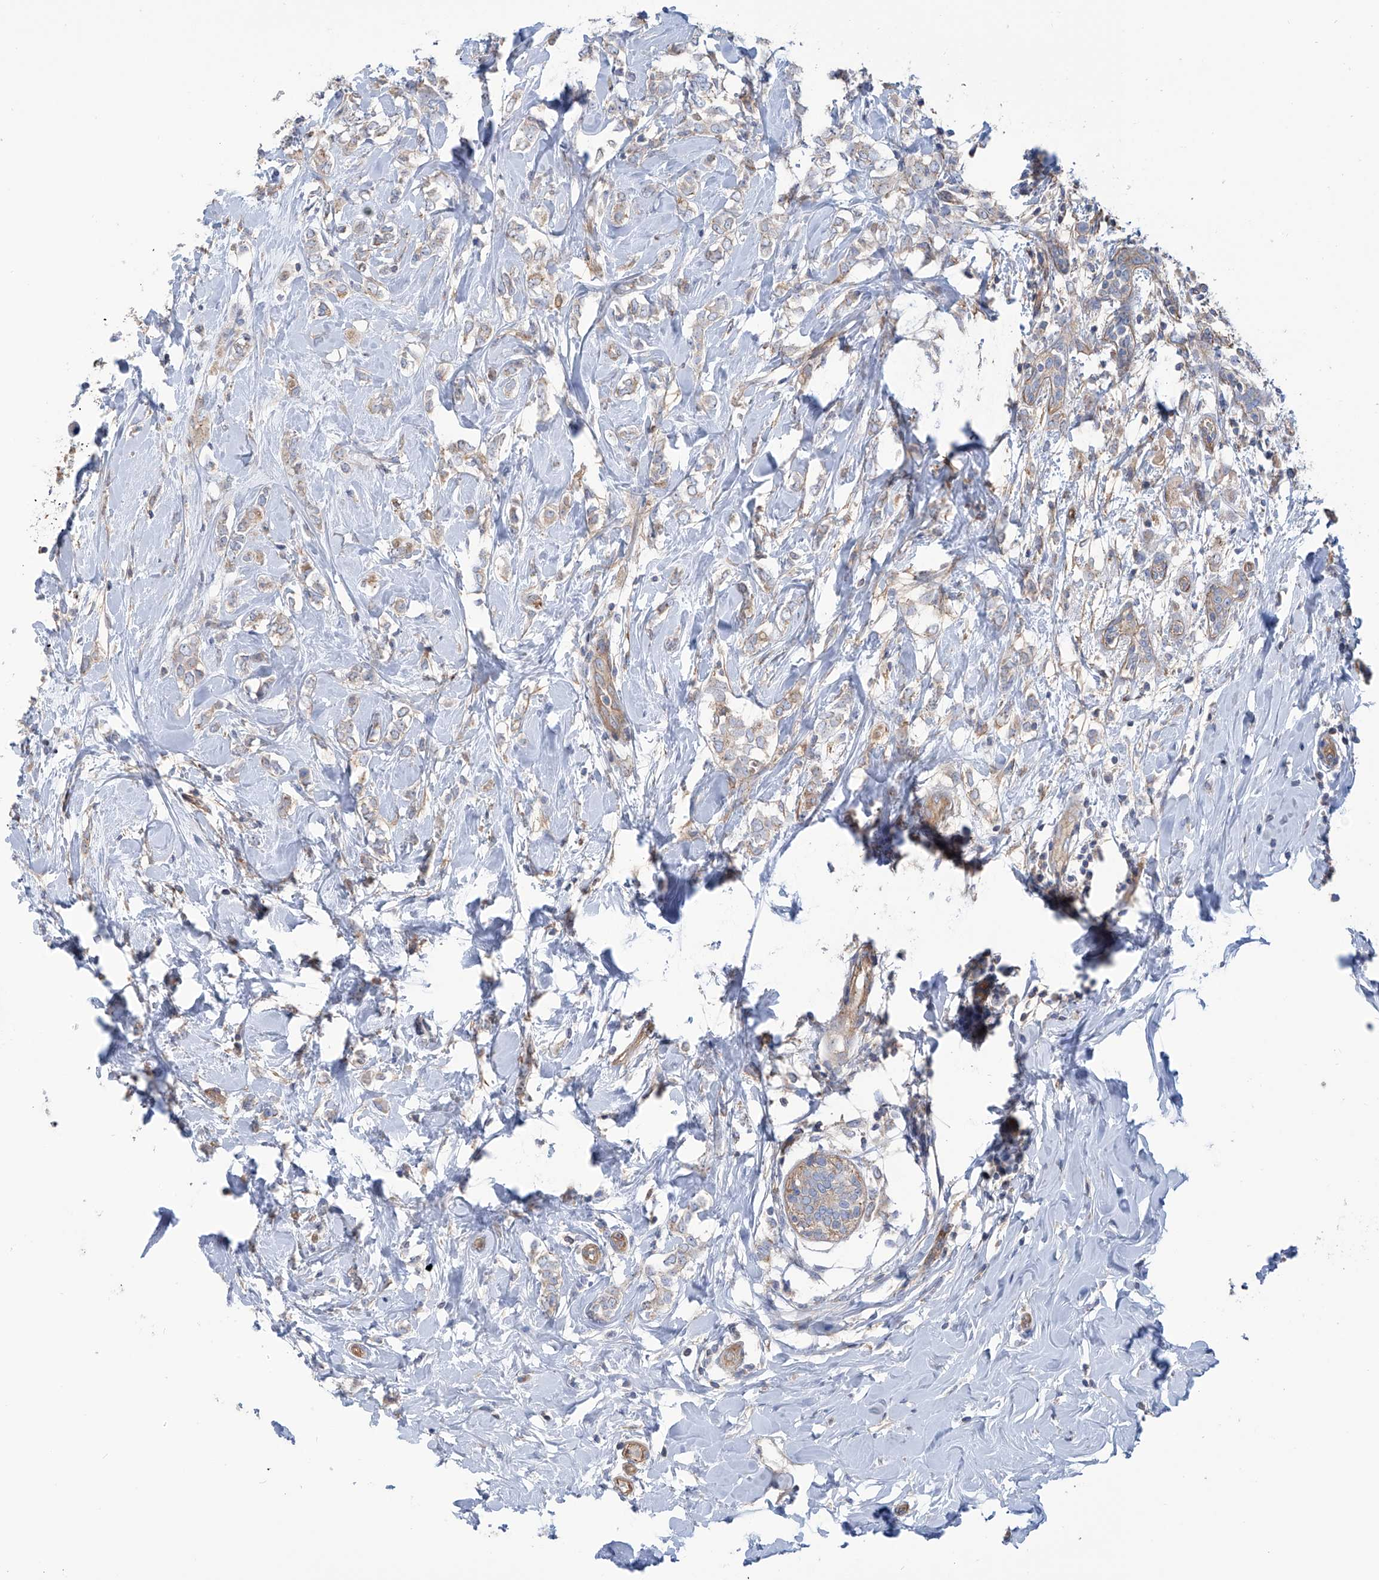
{"staining": {"intensity": "weak", "quantity": "25%-75%", "location": "cytoplasmic/membranous"}, "tissue": "breast cancer", "cell_type": "Tumor cells", "image_type": "cancer", "snomed": [{"axis": "morphology", "description": "Normal tissue, NOS"}, {"axis": "morphology", "description": "Lobular carcinoma"}, {"axis": "topography", "description": "Breast"}], "caption": "High-power microscopy captured an IHC micrograph of breast cancer, revealing weak cytoplasmic/membranous expression in about 25%-75% of tumor cells.", "gene": "TMEM209", "patient": {"sex": "female", "age": 47}}